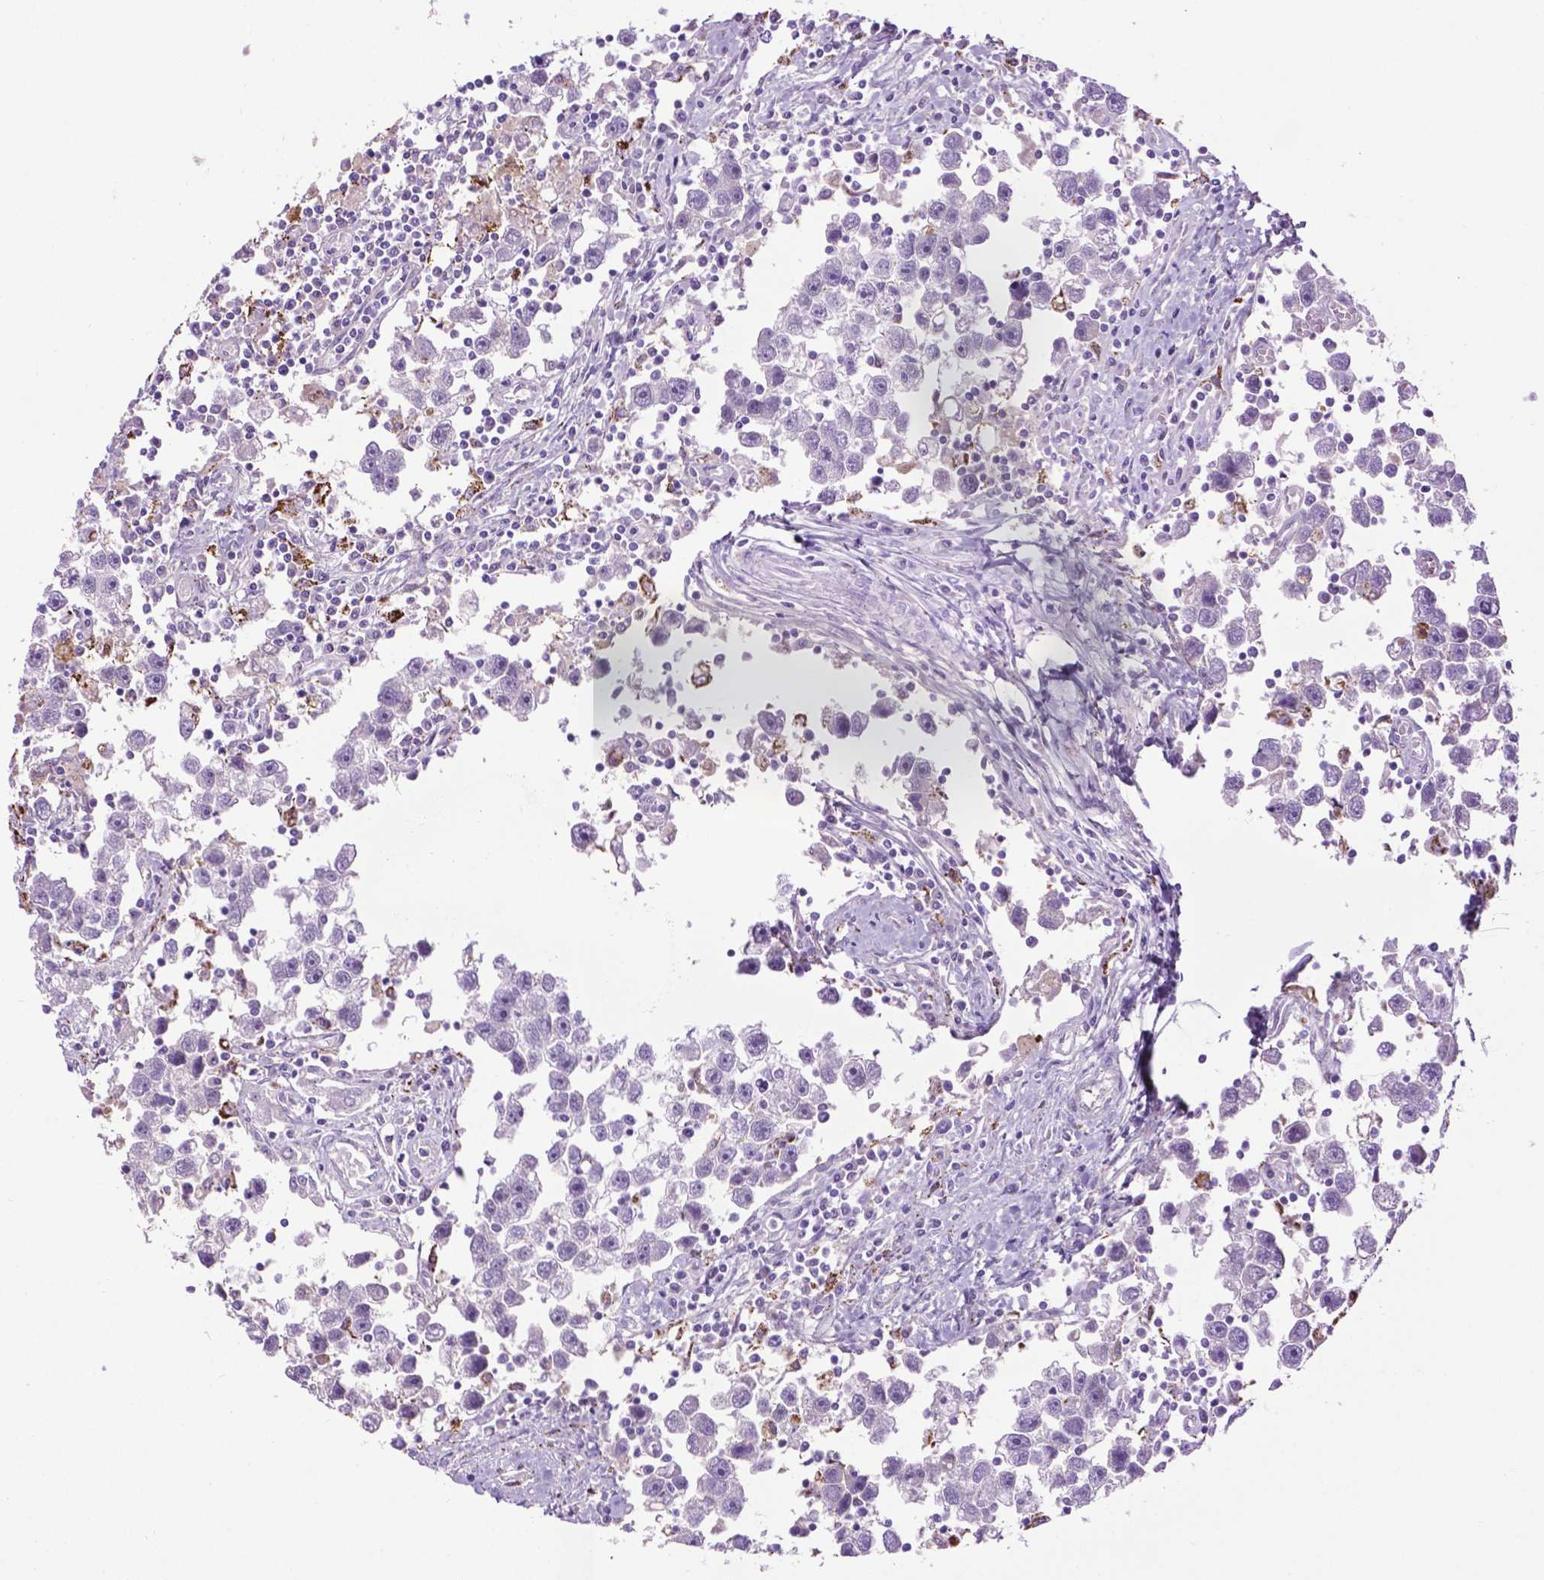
{"staining": {"intensity": "negative", "quantity": "none", "location": "none"}, "tissue": "testis cancer", "cell_type": "Tumor cells", "image_type": "cancer", "snomed": [{"axis": "morphology", "description": "Seminoma, NOS"}, {"axis": "topography", "description": "Testis"}], "caption": "Immunohistochemistry histopathology image of neoplastic tissue: human seminoma (testis) stained with DAB (3,3'-diaminobenzidine) exhibits no significant protein positivity in tumor cells.", "gene": "TMEM132E", "patient": {"sex": "male", "age": 30}}